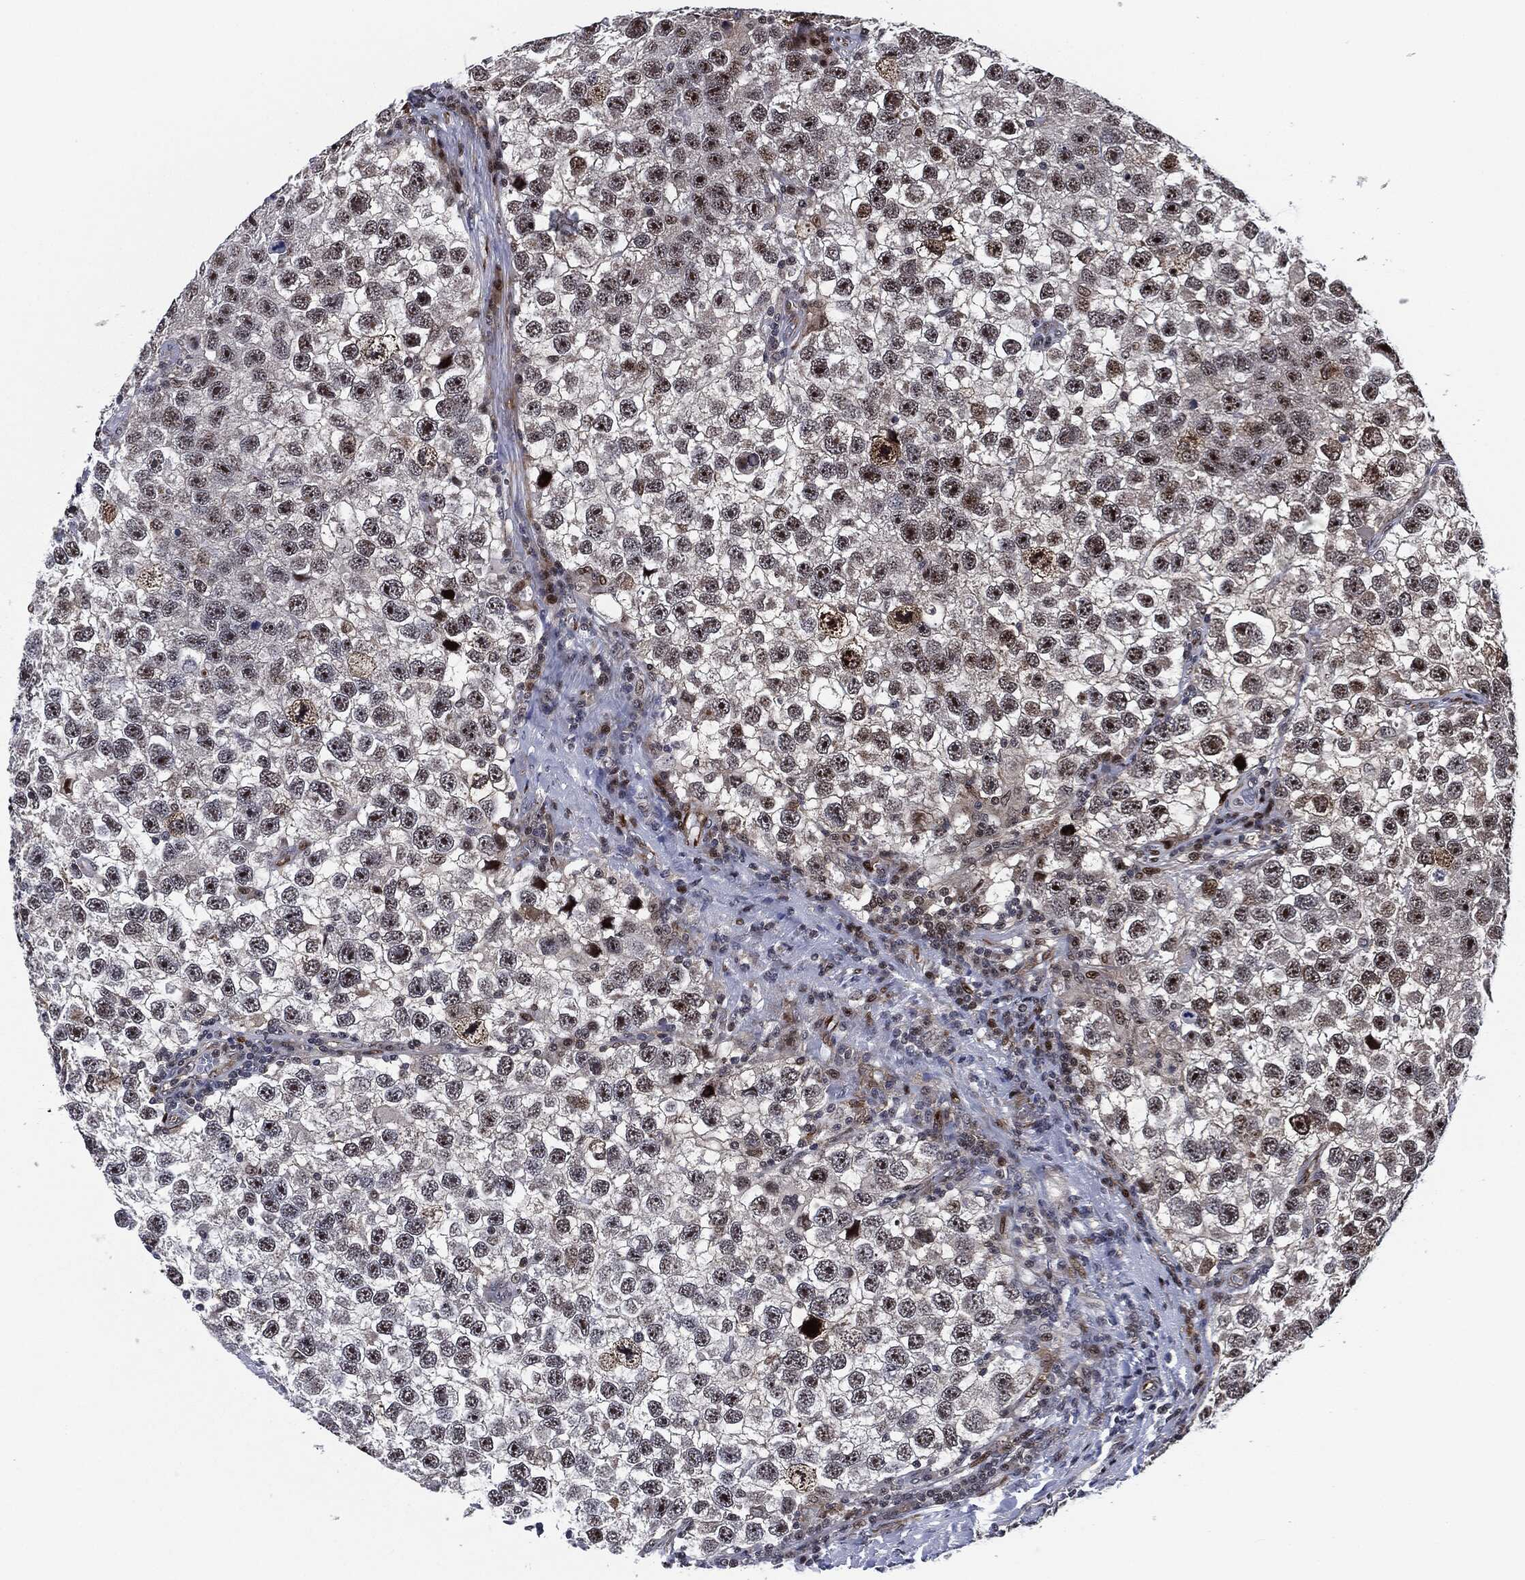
{"staining": {"intensity": "weak", "quantity": "<25%", "location": "nuclear"}, "tissue": "testis cancer", "cell_type": "Tumor cells", "image_type": "cancer", "snomed": [{"axis": "morphology", "description": "Seminoma, NOS"}, {"axis": "topography", "description": "Testis"}], "caption": "Human testis seminoma stained for a protein using IHC demonstrates no positivity in tumor cells.", "gene": "AKT2", "patient": {"sex": "male", "age": 26}}